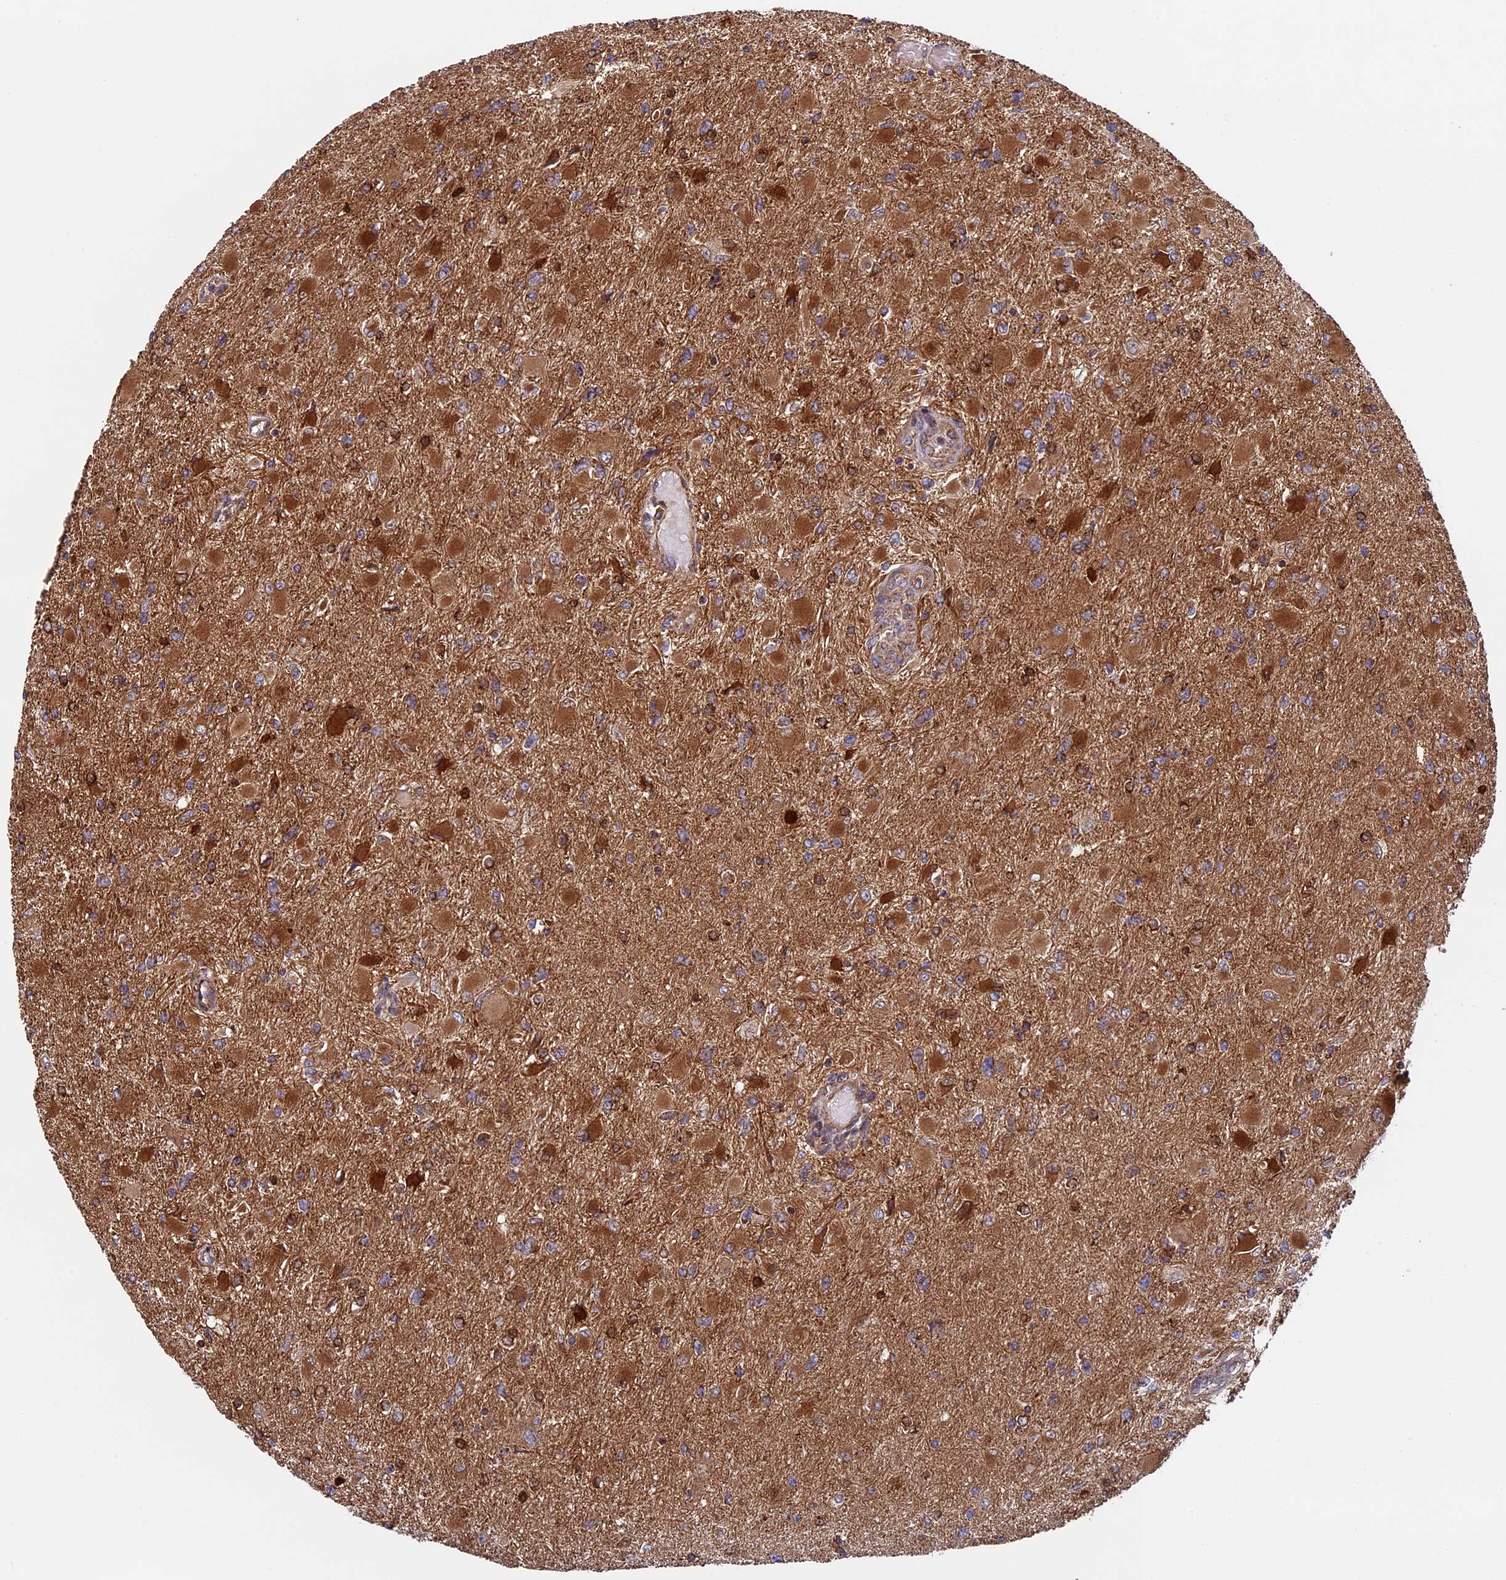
{"staining": {"intensity": "moderate", "quantity": ">75%", "location": "cytoplasmic/membranous"}, "tissue": "glioma", "cell_type": "Tumor cells", "image_type": "cancer", "snomed": [{"axis": "morphology", "description": "Glioma, malignant, High grade"}, {"axis": "topography", "description": "Cerebral cortex"}], "caption": "Immunohistochemistry of glioma shows medium levels of moderate cytoplasmic/membranous positivity in approximately >75% of tumor cells.", "gene": "CCDC8", "patient": {"sex": "female", "age": 36}}